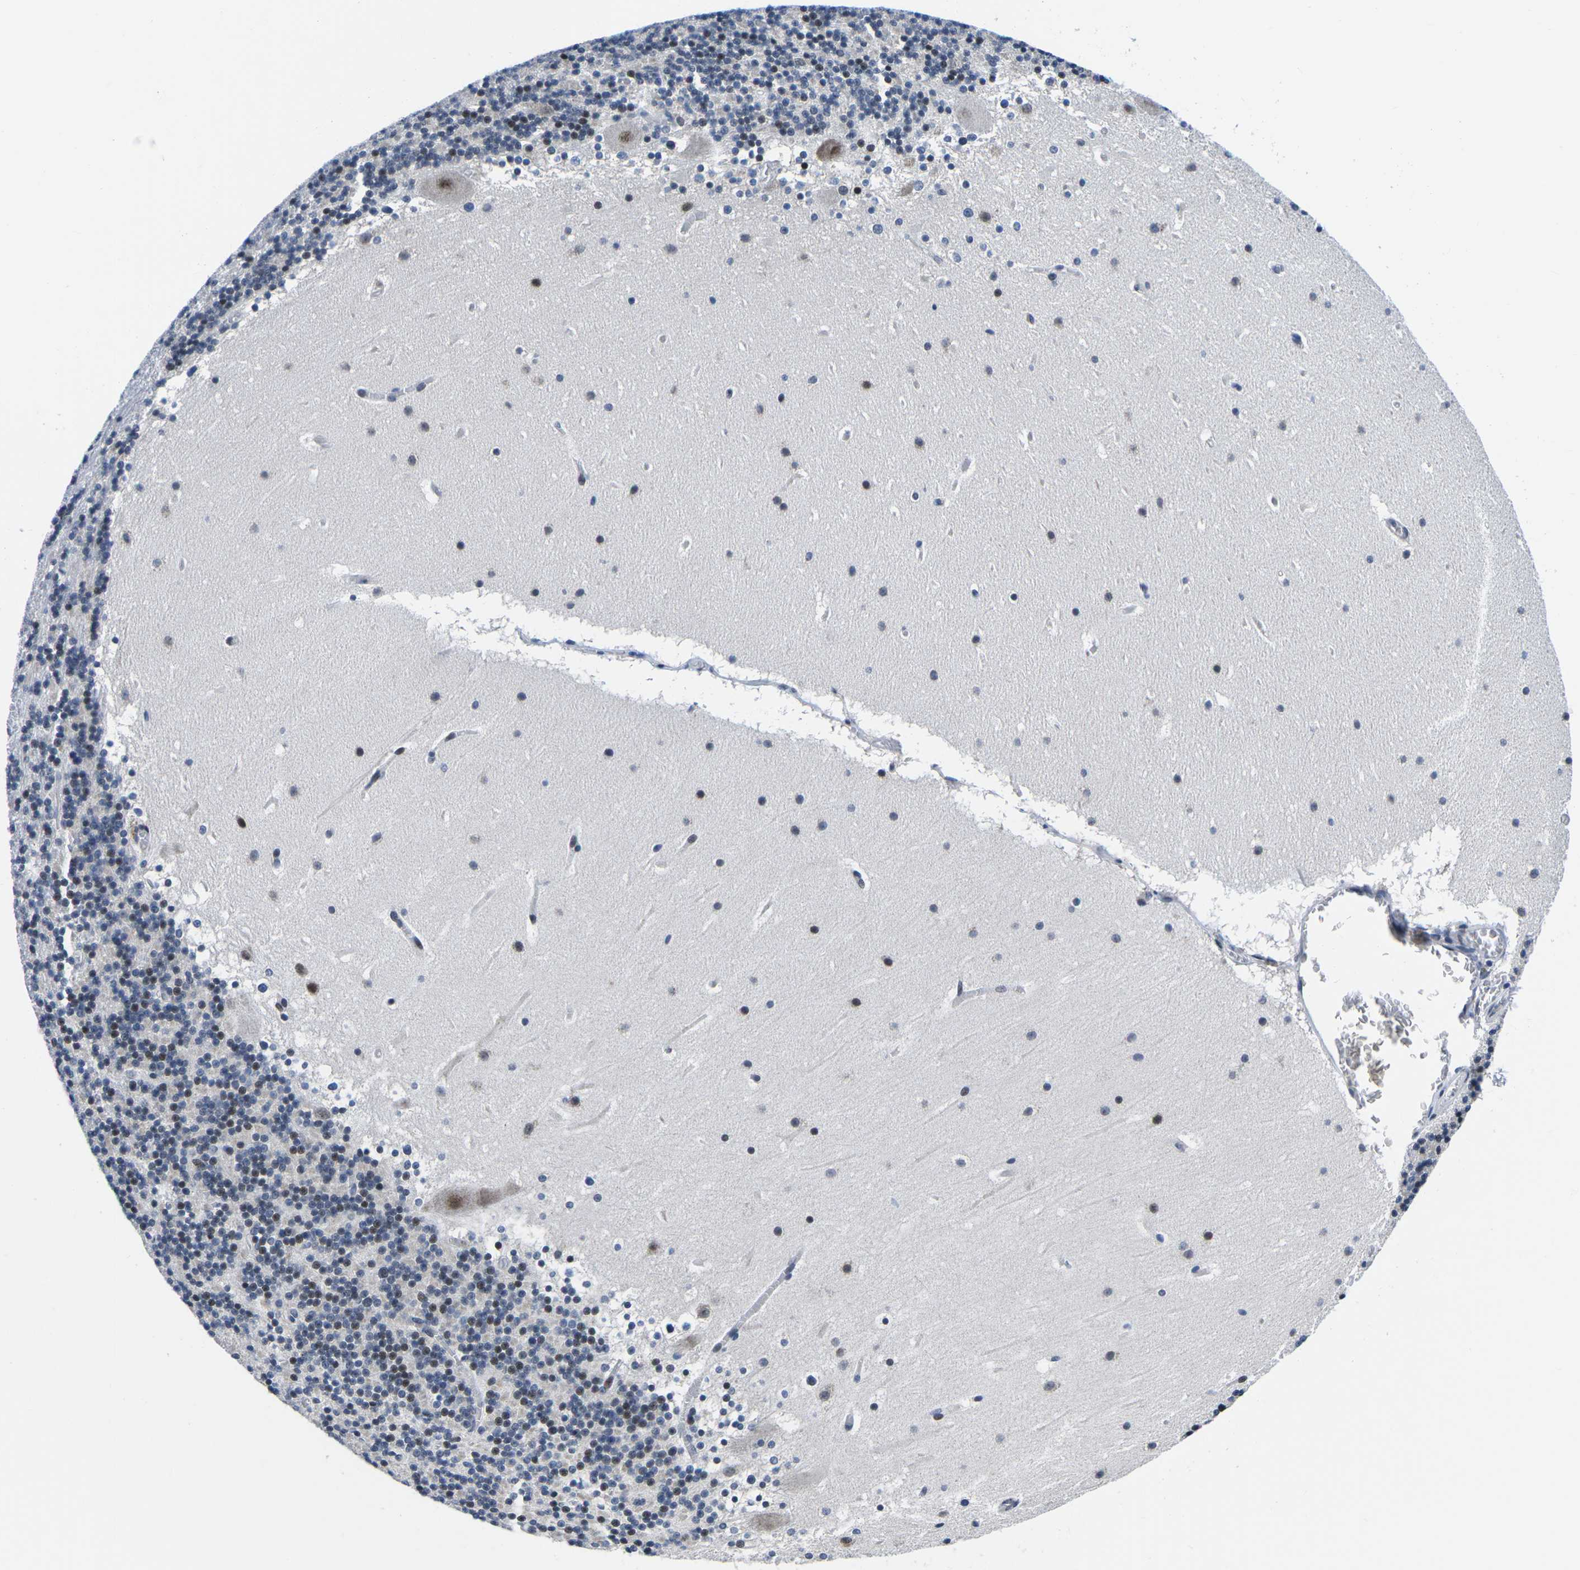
{"staining": {"intensity": "moderate", "quantity": "25%-75%", "location": "nuclear"}, "tissue": "cerebellum", "cell_type": "Cells in granular layer", "image_type": "normal", "snomed": [{"axis": "morphology", "description": "Normal tissue, NOS"}, {"axis": "topography", "description": "Cerebellum"}], "caption": "Immunohistochemistry (IHC) of benign human cerebellum reveals medium levels of moderate nuclear staining in approximately 25%-75% of cells in granular layer. (IHC, brightfield microscopy, high magnification).", "gene": "CDC73", "patient": {"sex": "male", "age": 45}}